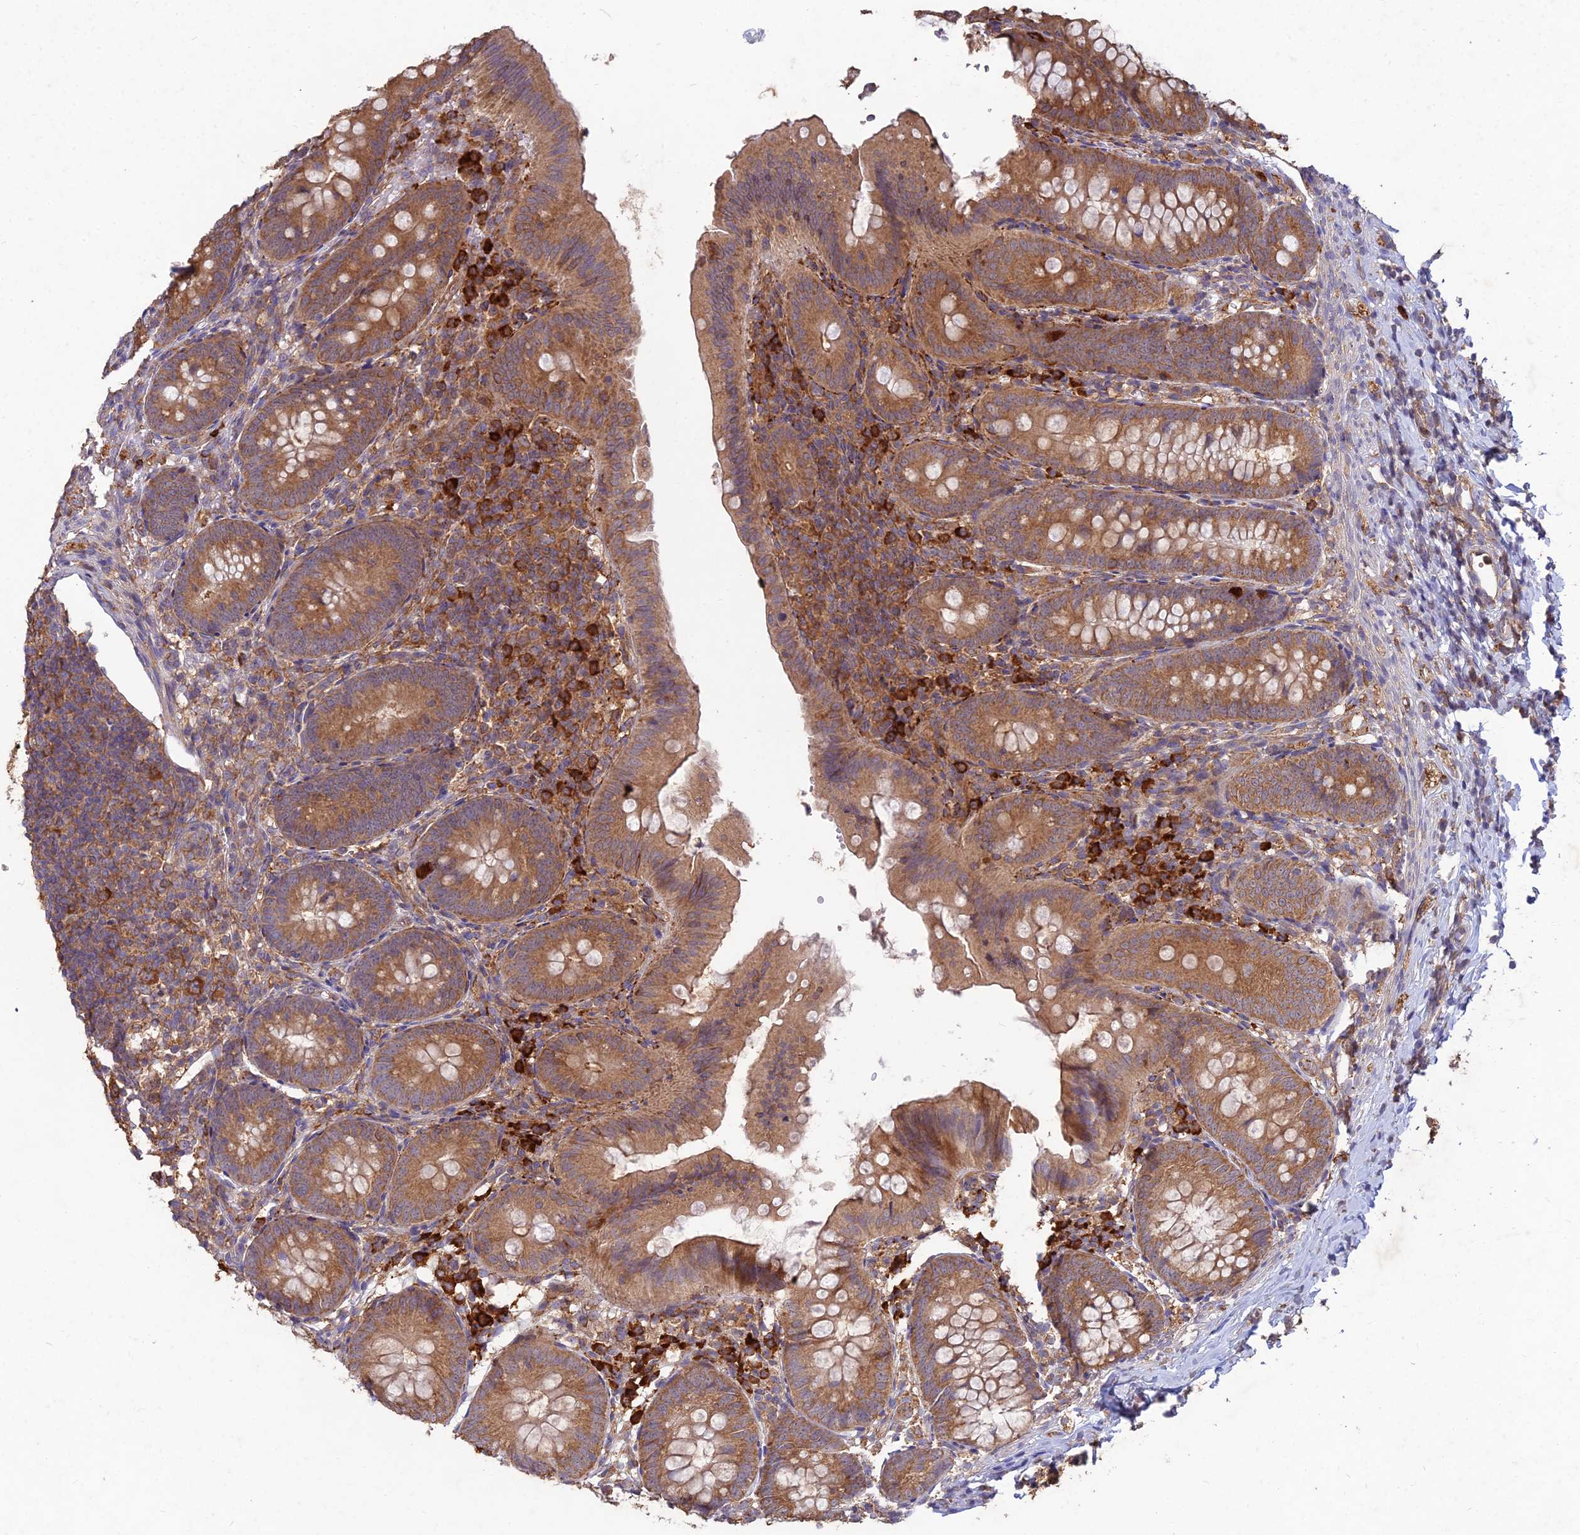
{"staining": {"intensity": "moderate", "quantity": ">75%", "location": "cytoplasmic/membranous"}, "tissue": "appendix", "cell_type": "Glandular cells", "image_type": "normal", "snomed": [{"axis": "morphology", "description": "Normal tissue, NOS"}, {"axis": "topography", "description": "Appendix"}], "caption": "Appendix was stained to show a protein in brown. There is medium levels of moderate cytoplasmic/membranous positivity in approximately >75% of glandular cells. Immunohistochemistry stains the protein in brown and the nuclei are stained blue.", "gene": "NXNL2", "patient": {"sex": "male", "age": 1}}